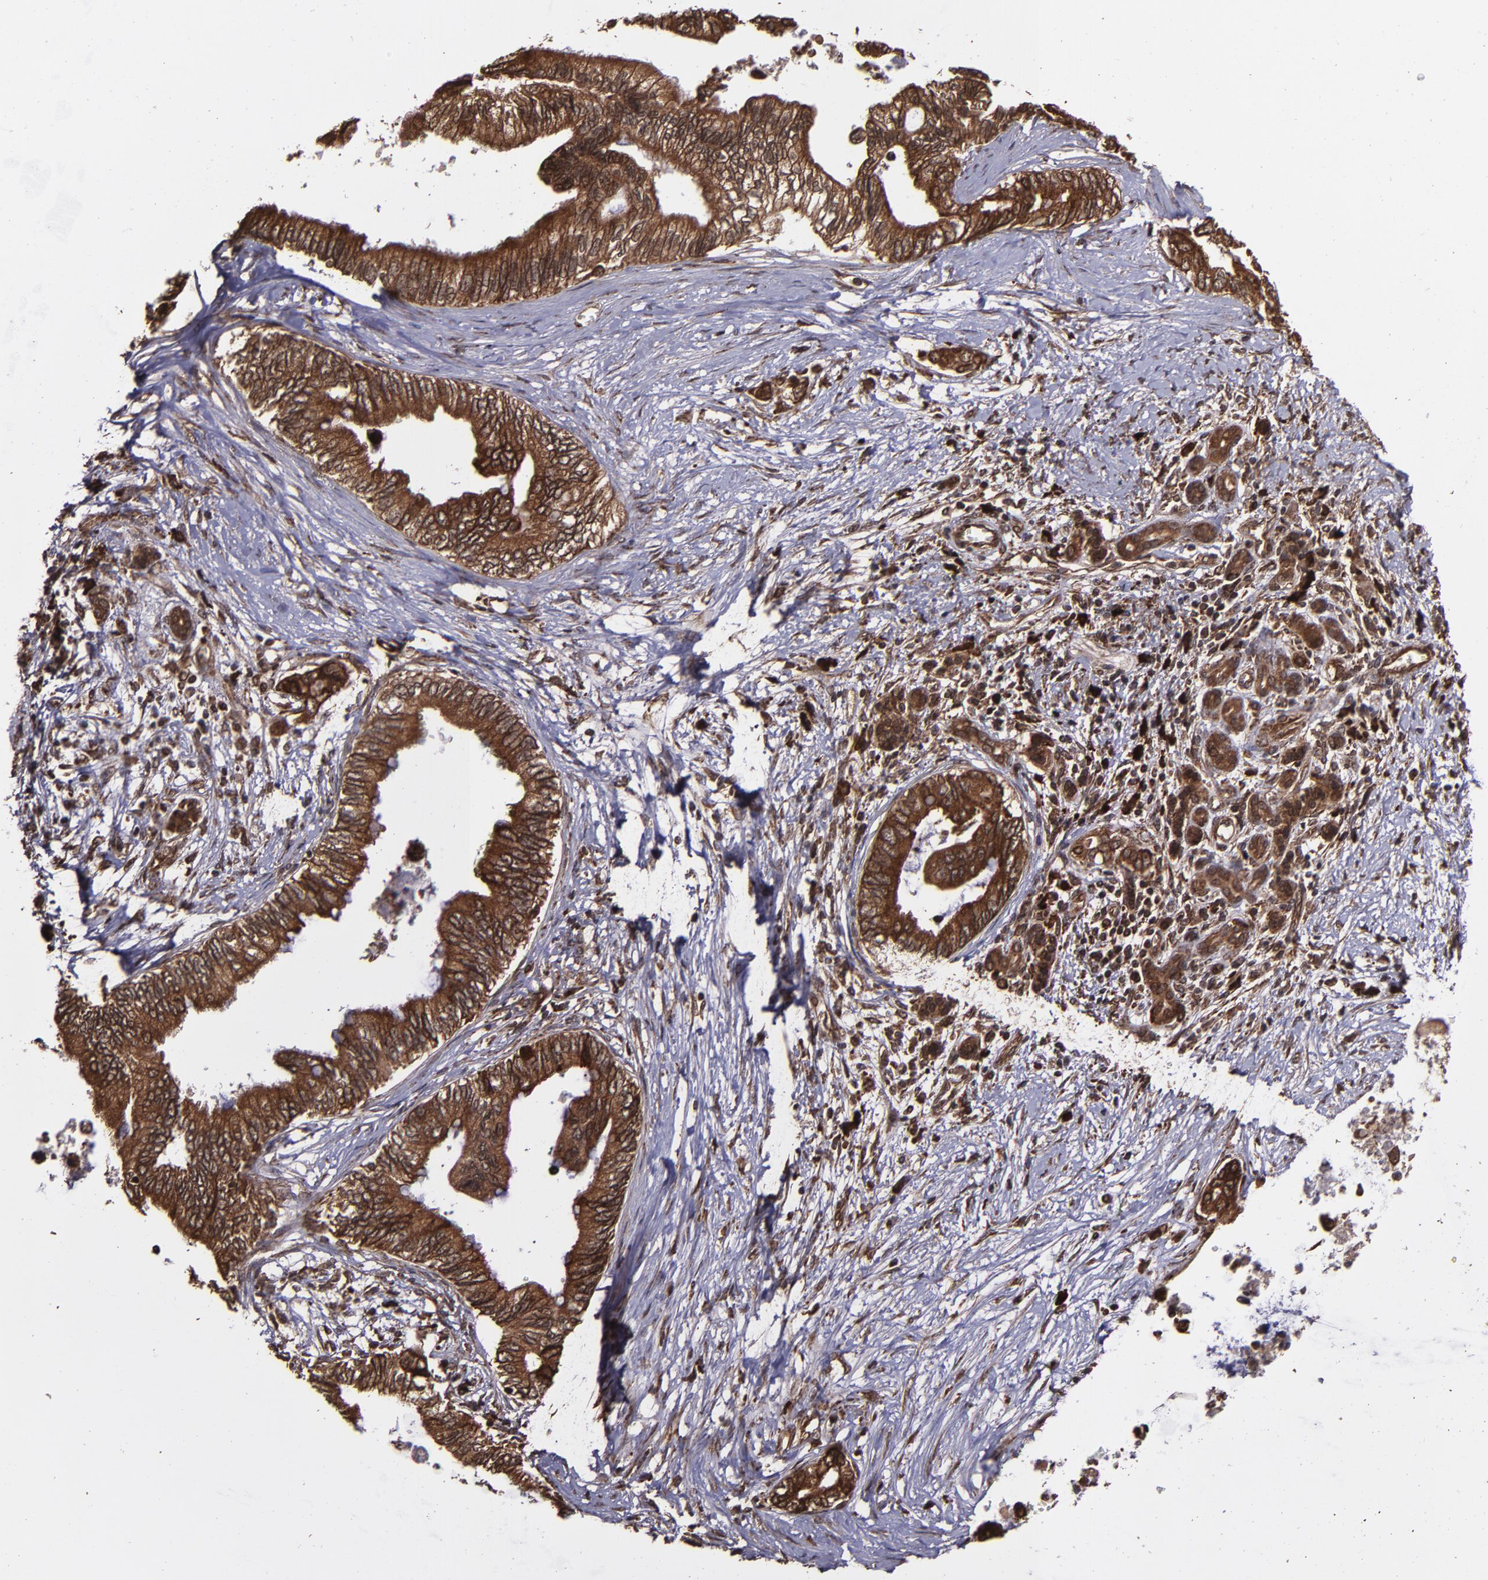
{"staining": {"intensity": "strong", "quantity": ">75%", "location": "cytoplasmic/membranous,nuclear"}, "tissue": "pancreatic cancer", "cell_type": "Tumor cells", "image_type": "cancer", "snomed": [{"axis": "morphology", "description": "Adenocarcinoma, NOS"}, {"axis": "topography", "description": "Pancreas"}], "caption": "A high-resolution image shows IHC staining of pancreatic adenocarcinoma, which reveals strong cytoplasmic/membranous and nuclear staining in about >75% of tumor cells.", "gene": "EIF4ENIF1", "patient": {"sex": "female", "age": 66}}